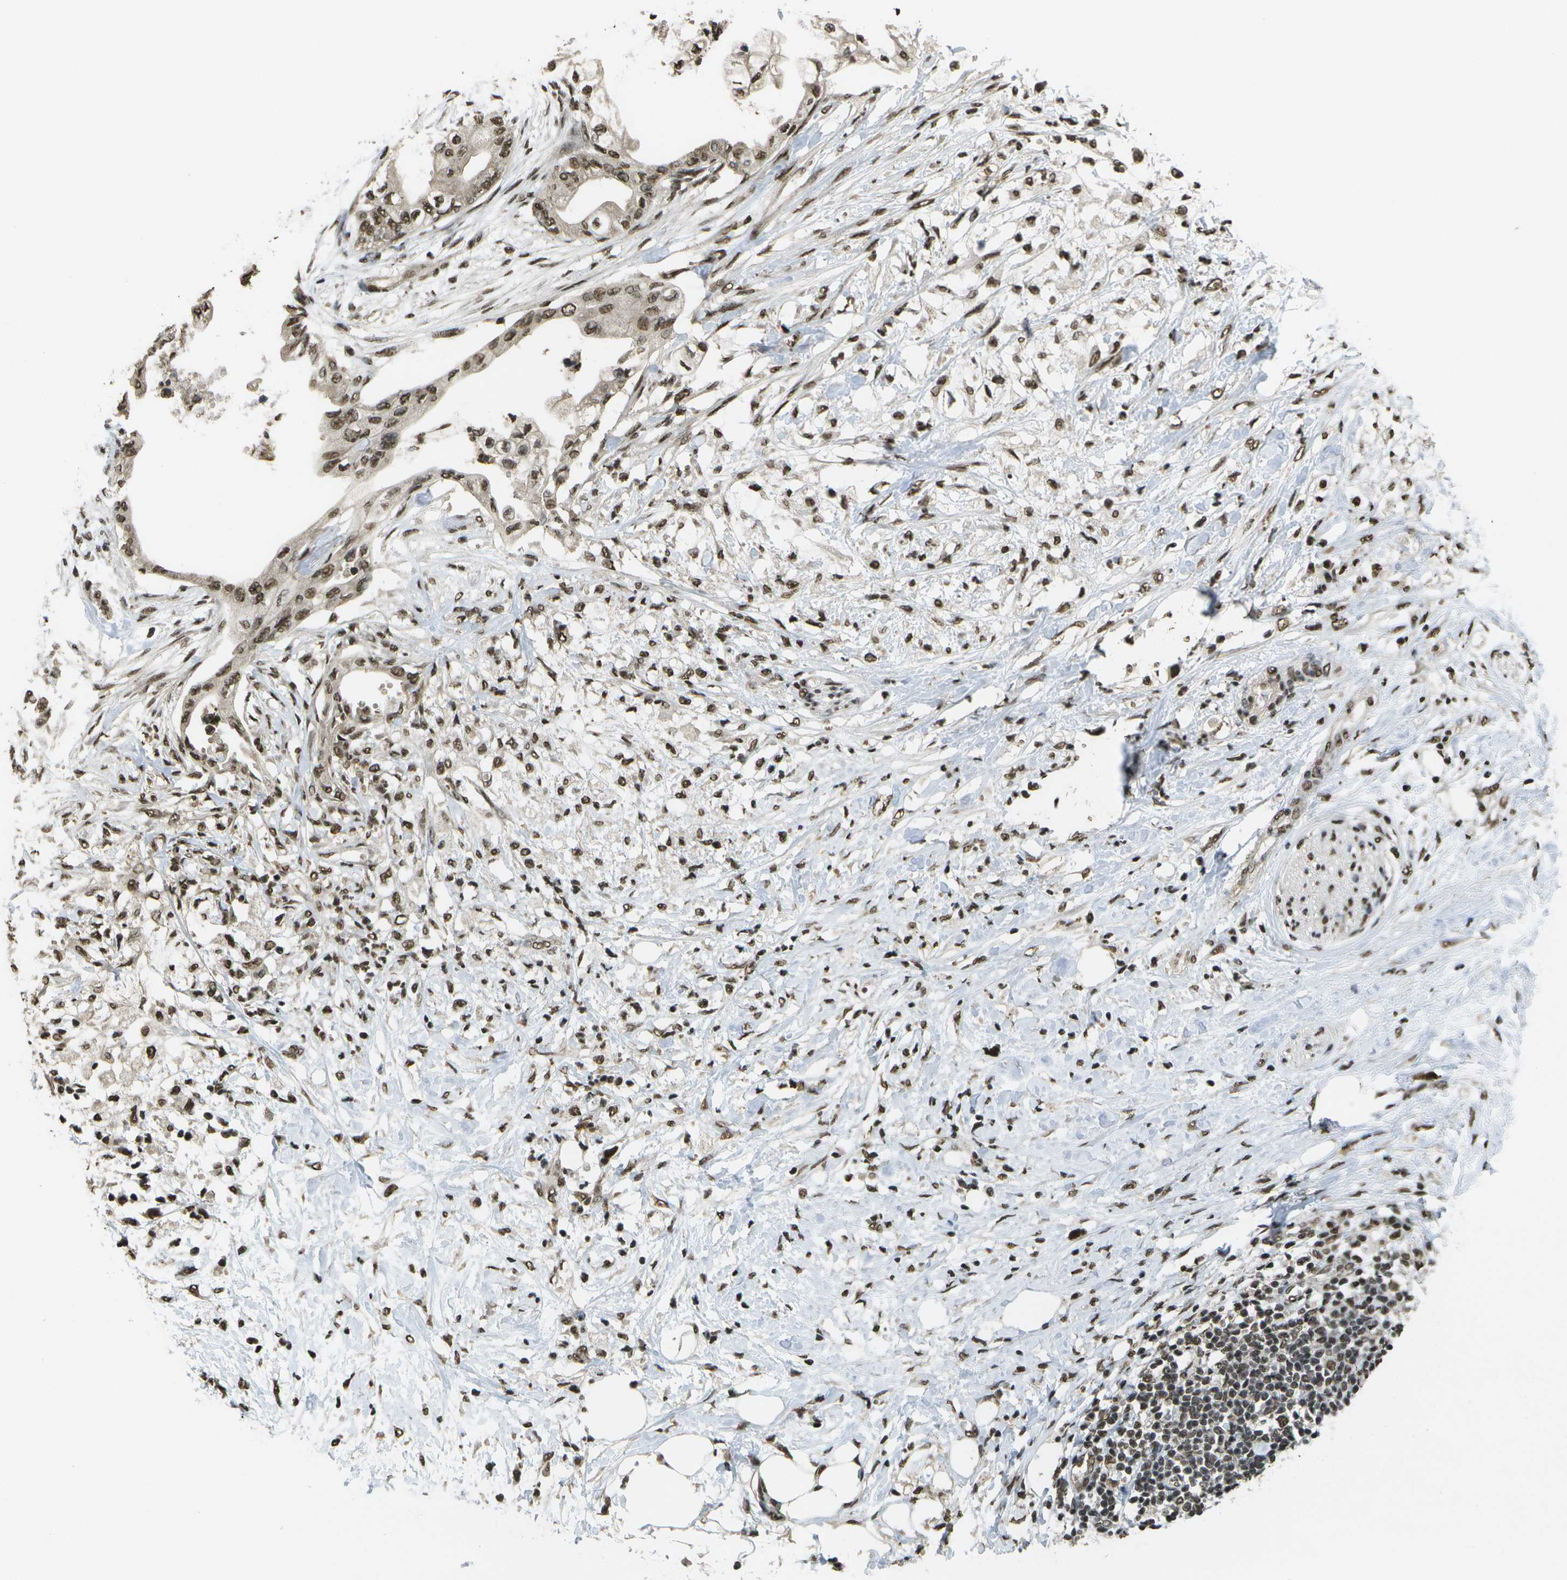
{"staining": {"intensity": "moderate", "quantity": ">75%", "location": "nuclear"}, "tissue": "pancreatic cancer", "cell_type": "Tumor cells", "image_type": "cancer", "snomed": [{"axis": "morphology", "description": "Normal tissue, NOS"}, {"axis": "morphology", "description": "Adenocarcinoma, NOS"}, {"axis": "topography", "description": "Pancreas"}, {"axis": "topography", "description": "Duodenum"}], "caption": "Pancreatic cancer (adenocarcinoma) was stained to show a protein in brown. There is medium levels of moderate nuclear expression in approximately >75% of tumor cells.", "gene": "SPEN", "patient": {"sex": "female", "age": 60}}